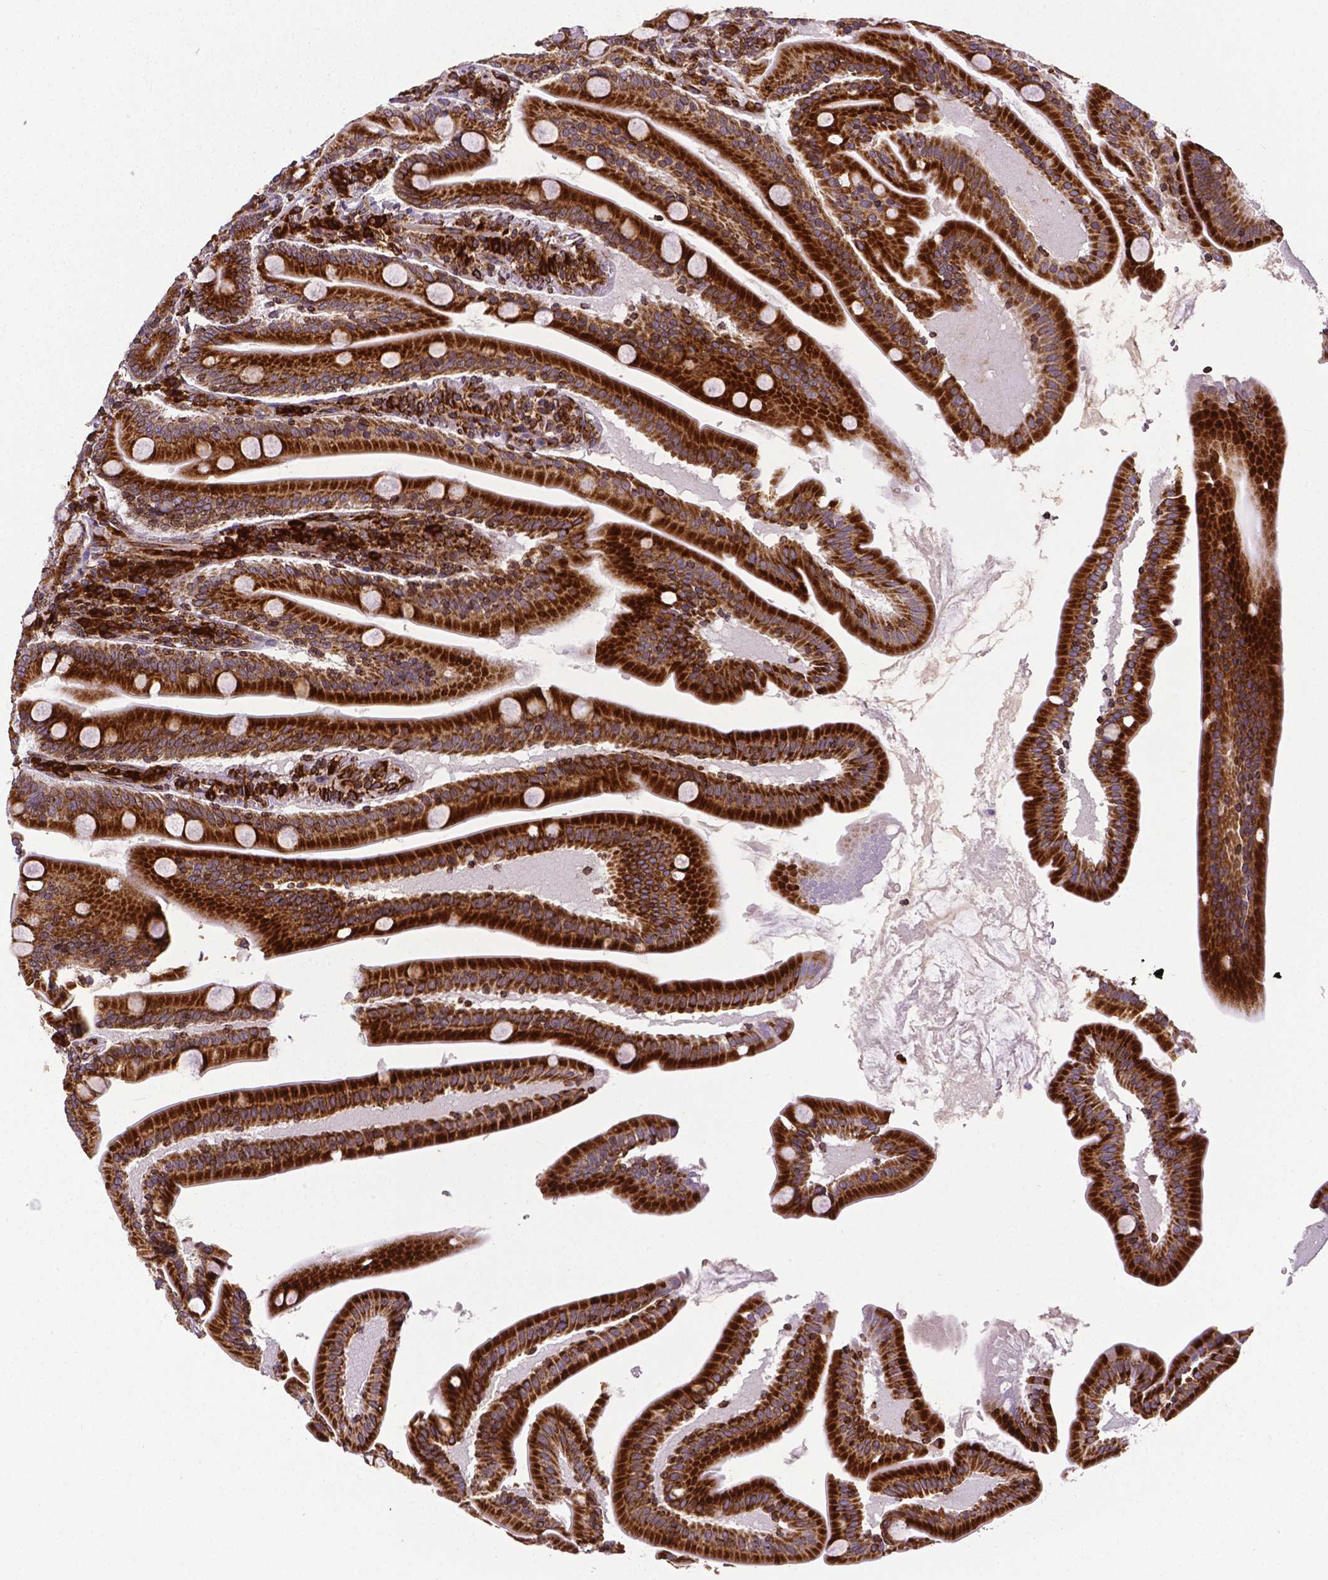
{"staining": {"intensity": "strong", "quantity": ">75%", "location": "cytoplasmic/membranous"}, "tissue": "small intestine", "cell_type": "Glandular cells", "image_type": "normal", "snomed": [{"axis": "morphology", "description": "Normal tissue, NOS"}, {"axis": "topography", "description": "Small intestine"}], "caption": "The photomicrograph shows immunohistochemical staining of benign small intestine. There is strong cytoplasmic/membranous expression is appreciated in about >75% of glandular cells.", "gene": "MTDH", "patient": {"sex": "male", "age": 37}}